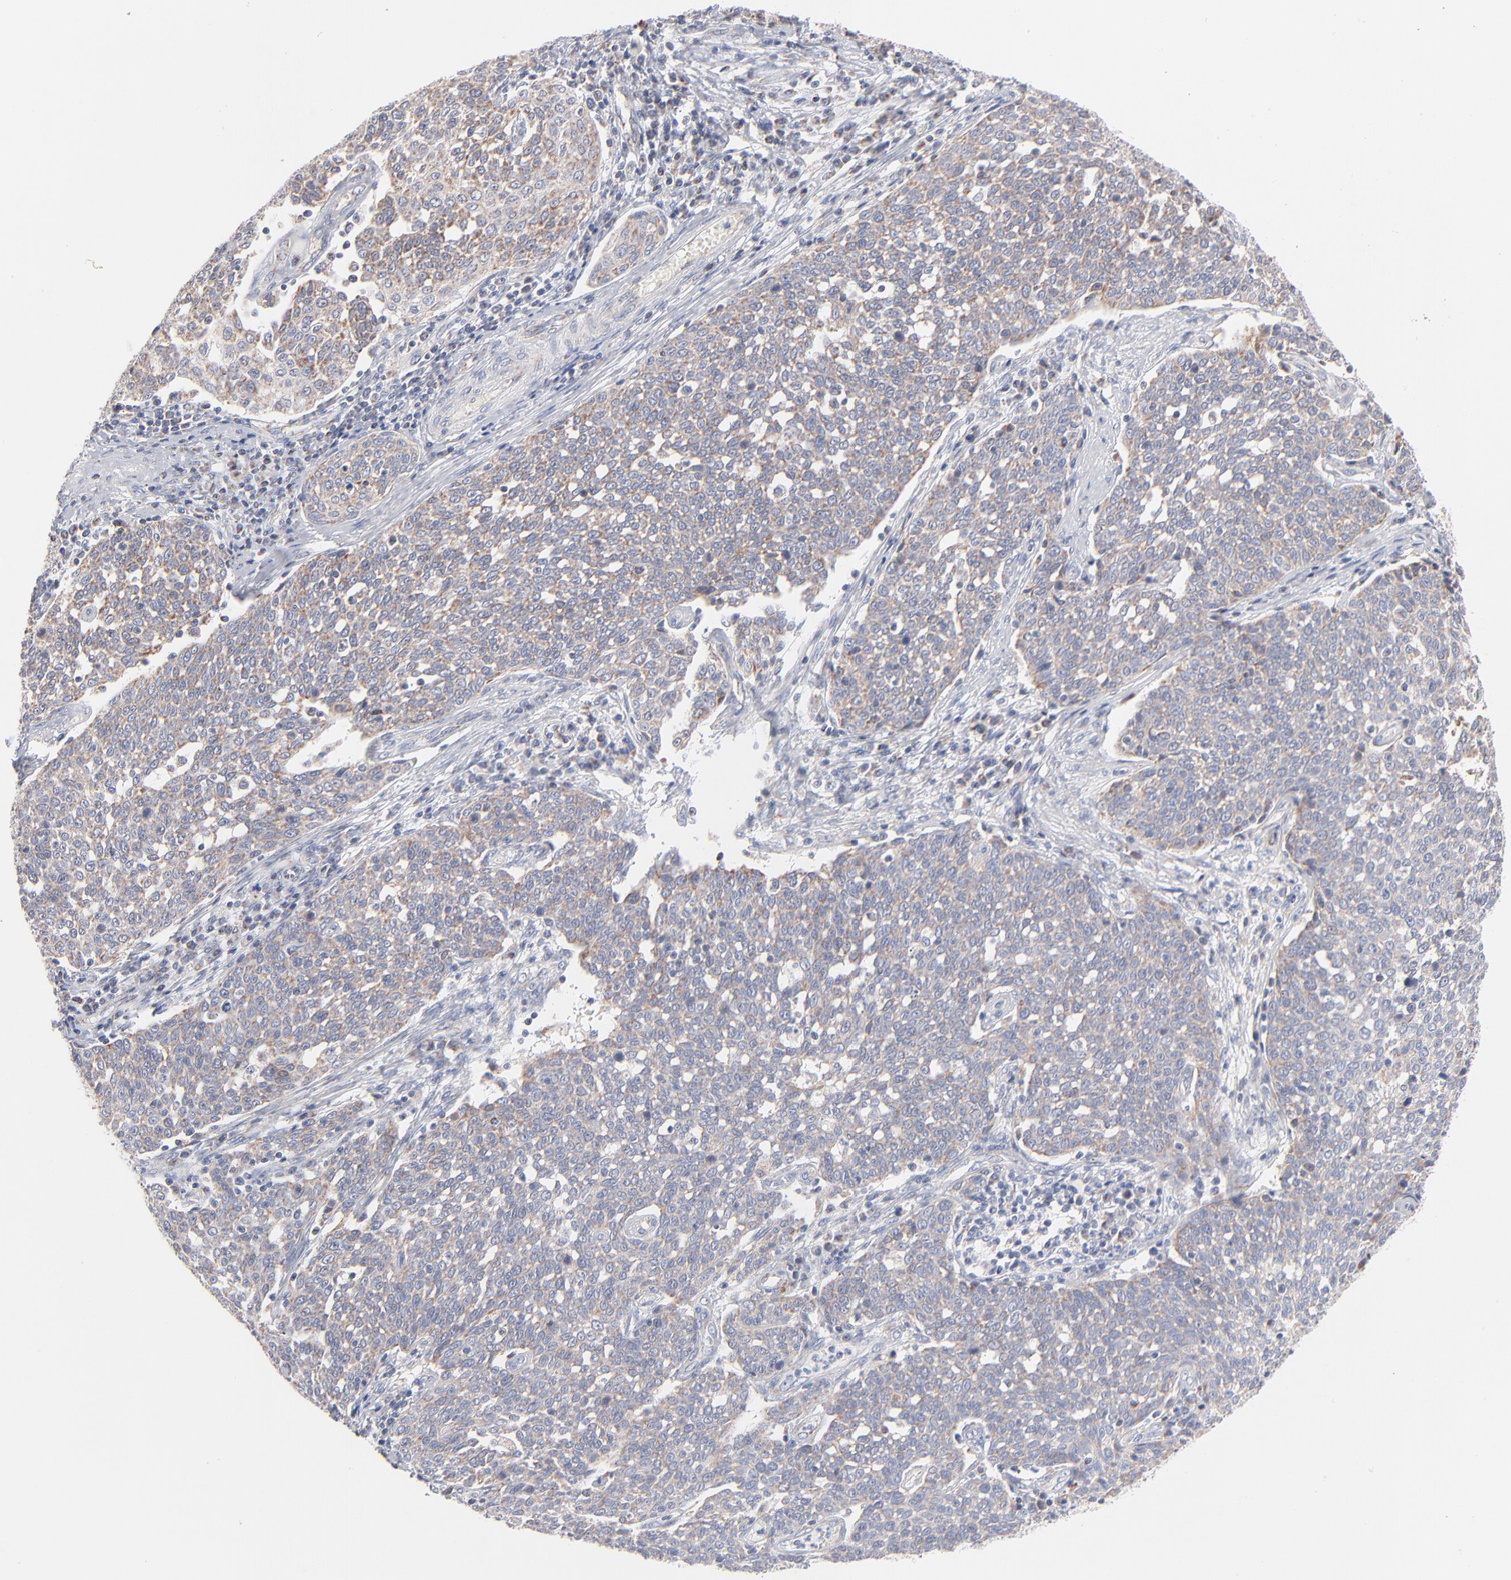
{"staining": {"intensity": "moderate", "quantity": ">75%", "location": "cytoplasmic/membranous"}, "tissue": "cervical cancer", "cell_type": "Tumor cells", "image_type": "cancer", "snomed": [{"axis": "morphology", "description": "Squamous cell carcinoma, NOS"}, {"axis": "topography", "description": "Cervix"}], "caption": "Cervical cancer stained for a protein shows moderate cytoplasmic/membranous positivity in tumor cells. (Brightfield microscopy of DAB IHC at high magnification).", "gene": "MRPL58", "patient": {"sex": "female", "age": 34}}